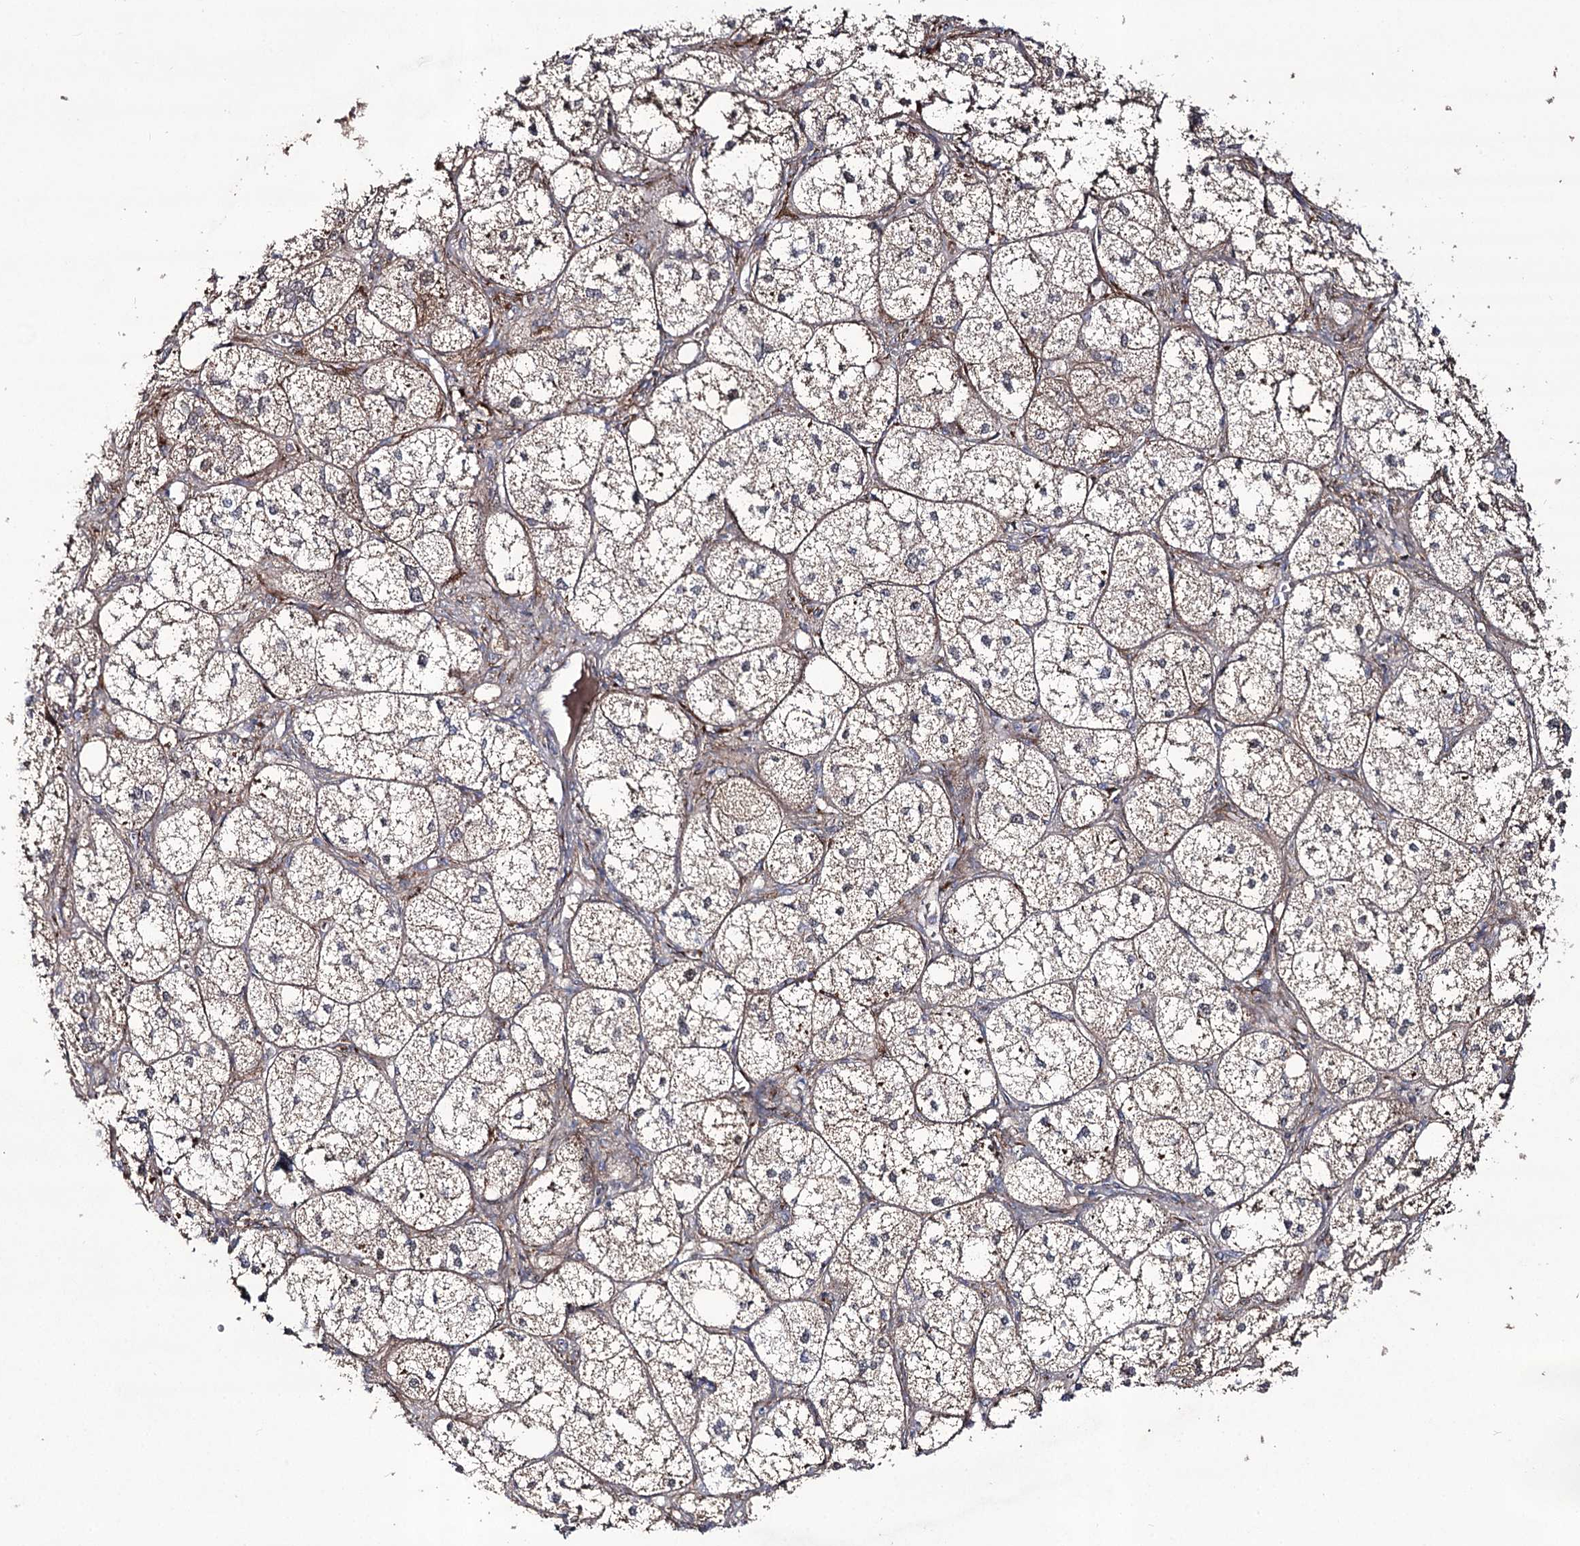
{"staining": {"intensity": "moderate", "quantity": "25%-75%", "location": "cytoplasmic/membranous"}, "tissue": "adrenal gland", "cell_type": "Glandular cells", "image_type": "normal", "snomed": [{"axis": "morphology", "description": "Normal tissue, NOS"}, {"axis": "topography", "description": "Adrenal gland"}], "caption": "Moderate cytoplasmic/membranous staining is identified in approximately 25%-75% of glandular cells in benign adrenal gland. The staining is performed using DAB (3,3'-diaminobenzidine) brown chromogen to label protein expression. The nuclei are counter-stained blue using hematoxylin.", "gene": "REXO2", "patient": {"sex": "female", "age": 61}}